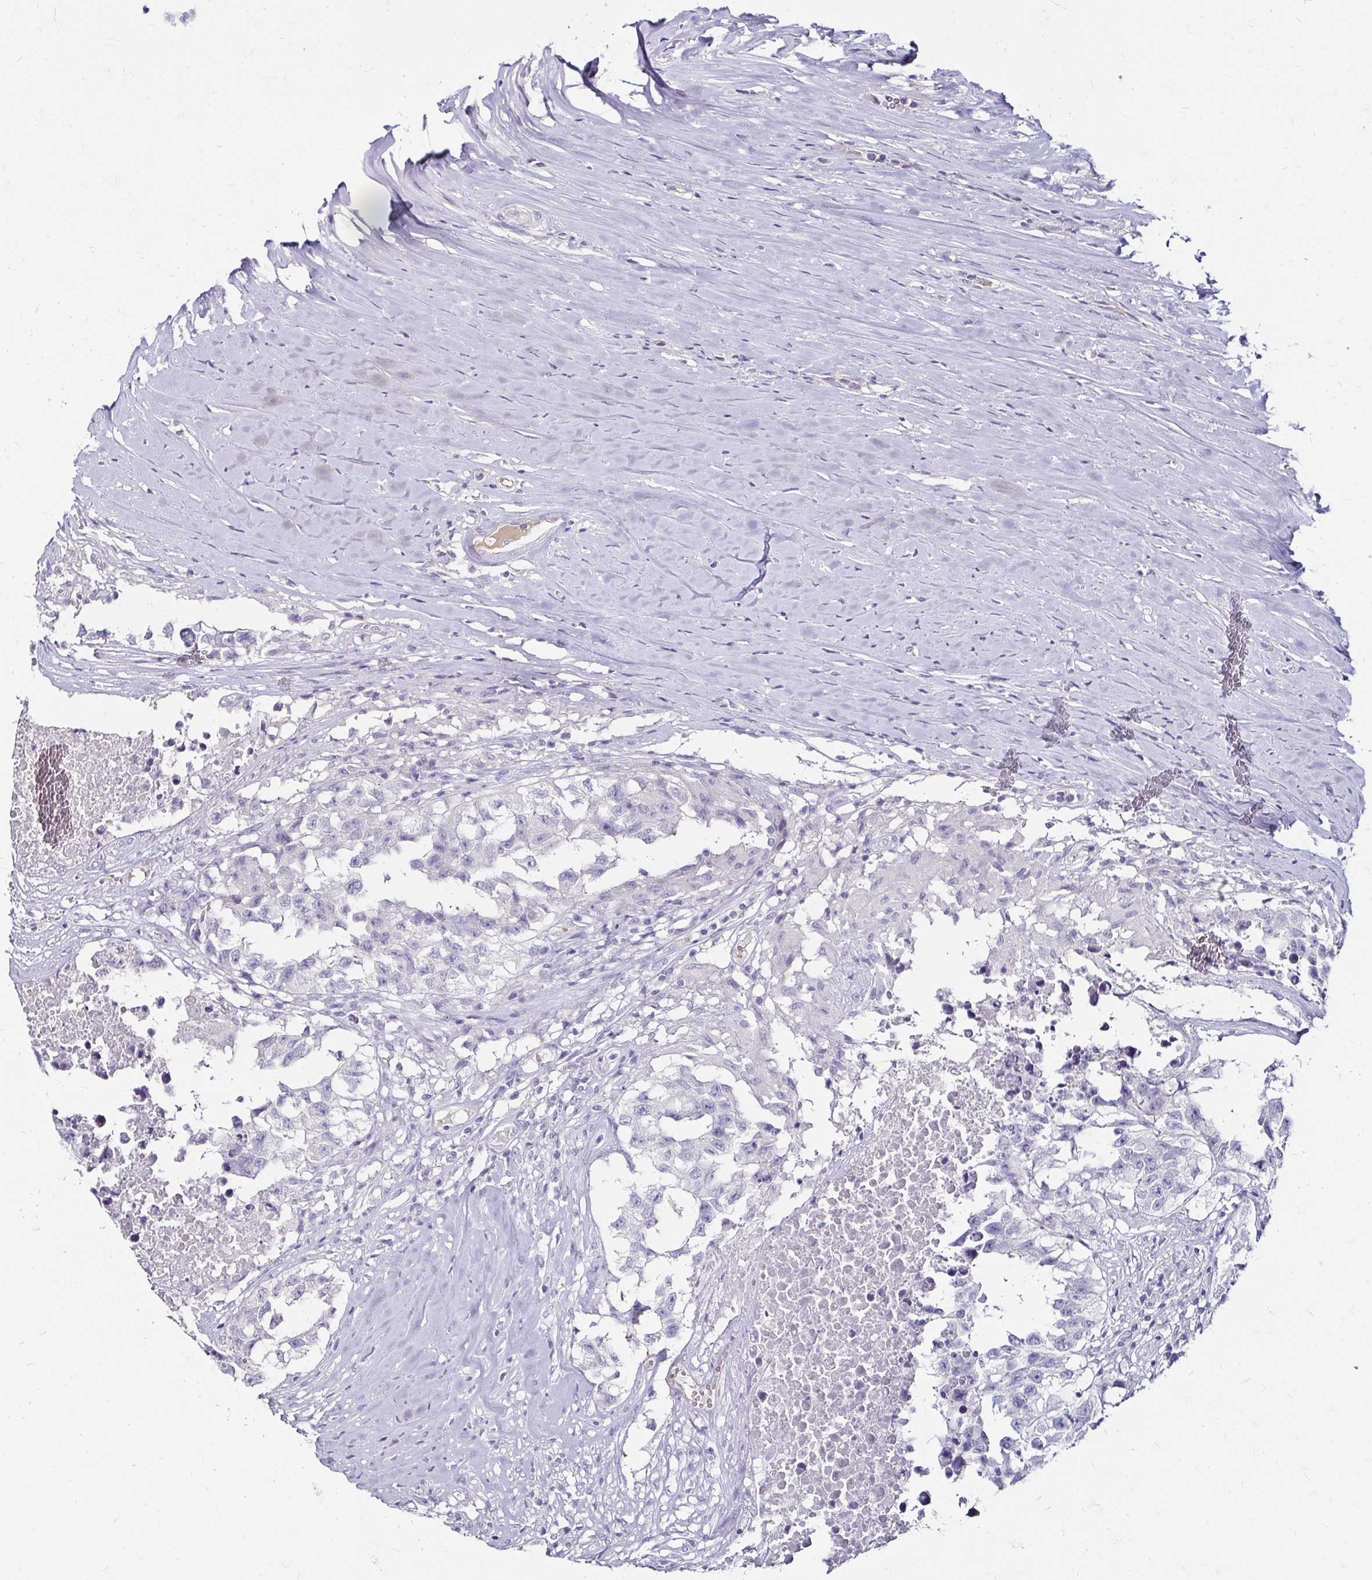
{"staining": {"intensity": "negative", "quantity": "none", "location": "none"}, "tissue": "testis cancer", "cell_type": "Tumor cells", "image_type": "cancer", "snomed": [{"axis": "morphology", "description": "Carcinoma, Embryonal, NOS"}, {"axis": "topography", "description": "Testis"}], "caption": "Protein analysis of testis cancer reveals no significant positivity in tumor cells.", "gene": "SCG3", "patient": {"sex": "male", "age": 83}}